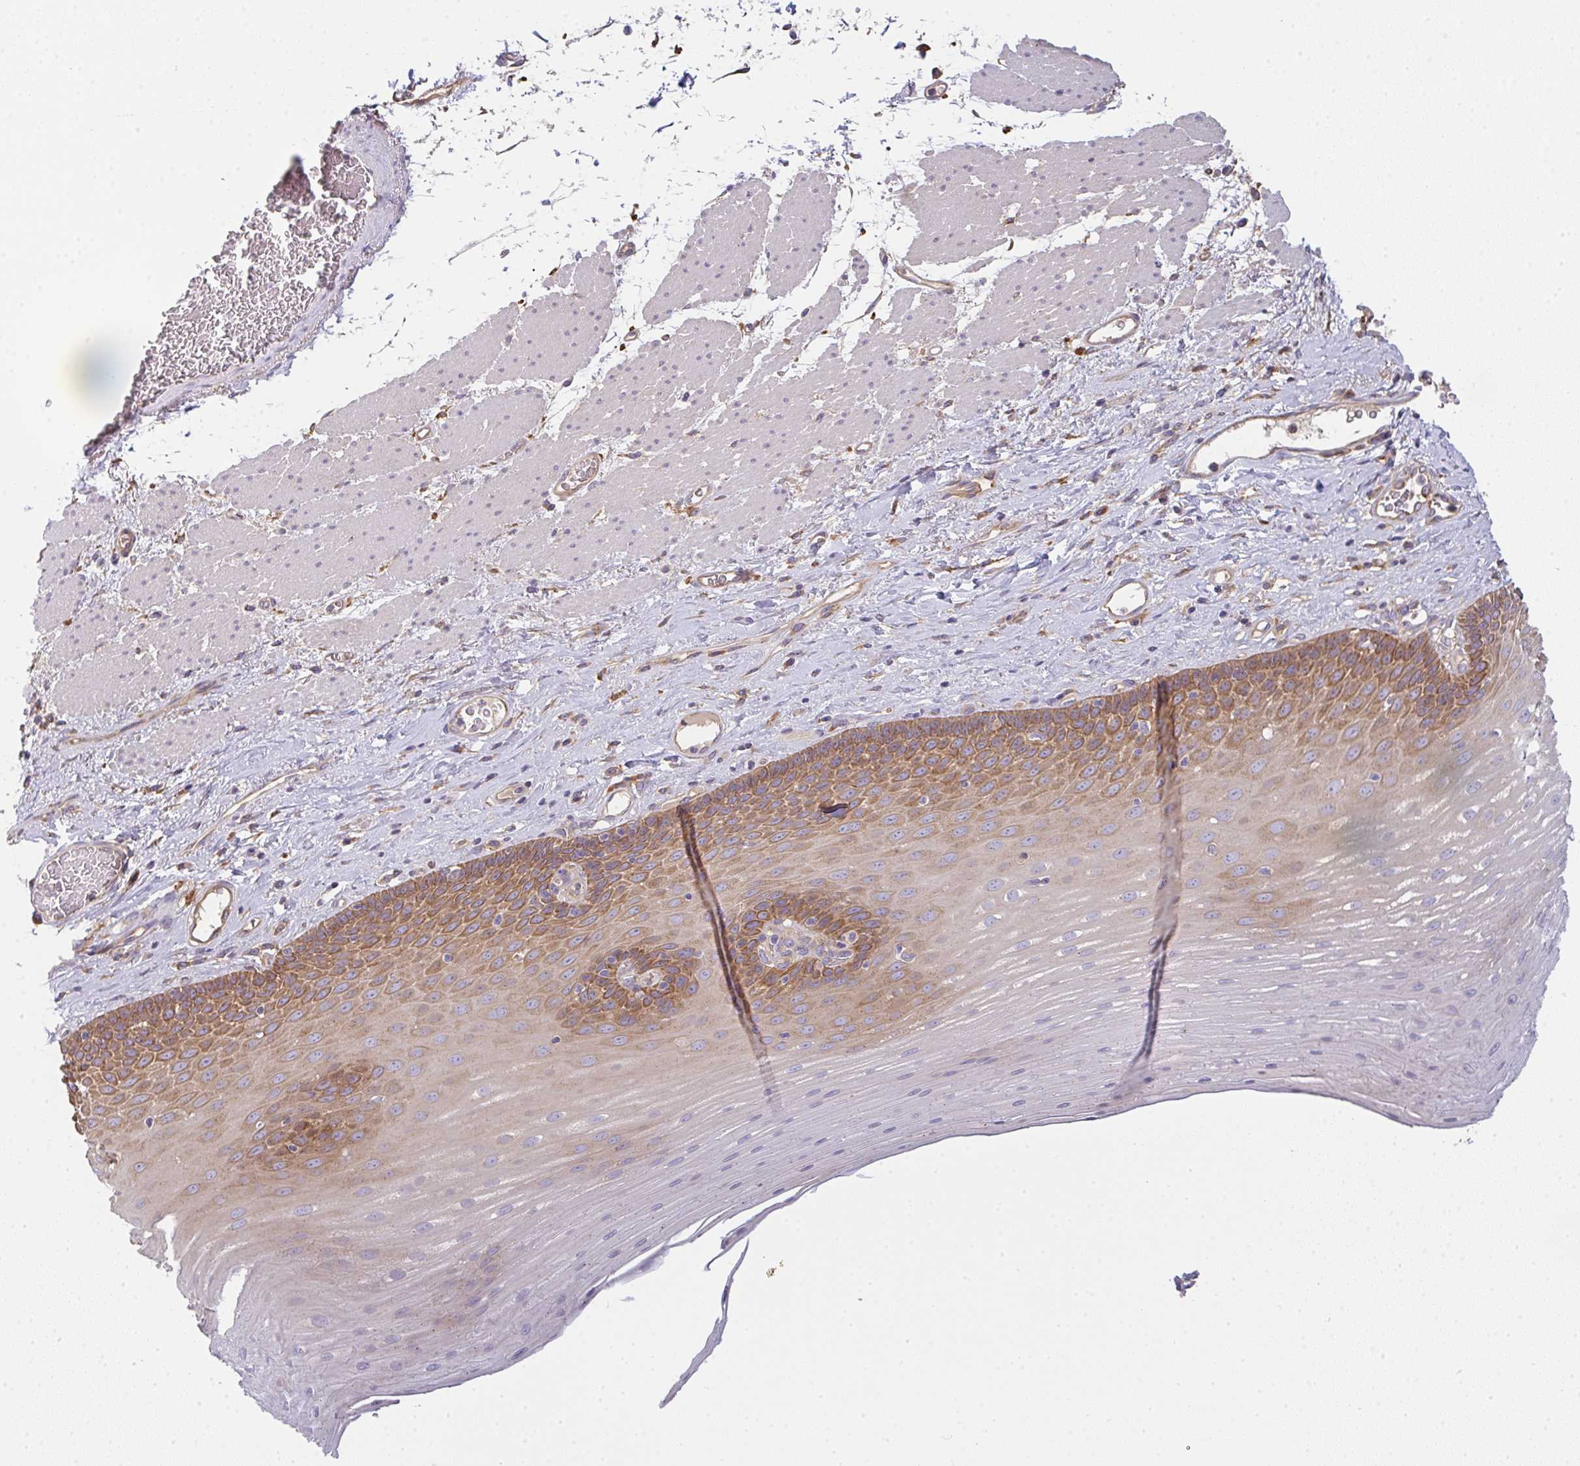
{"staining": {"intensity": "moderate", "quantity": "25%-75%", "location": "cytoplasmic/membranous"}, "tissue": "esophagus", "cell_type": "Squamous epithelial cells", "image_type": "normal", "snomed": [{"axis": "morphology", "description": "Normal tissue, NOS"}, {"axis": "topography", "description": "Esophagus"}], "caption": "This micrograph displays unremarkable esophagus stained with immunohistochemistry (IHC) to label a protein in brown. The cytoplasmic/membranous of squamous epithelial cells show moderate positivity for the protein. Nuclei are counter-stained blue.", "gene": "SNX5", "patient": {"sex": "male", "age": 62}}